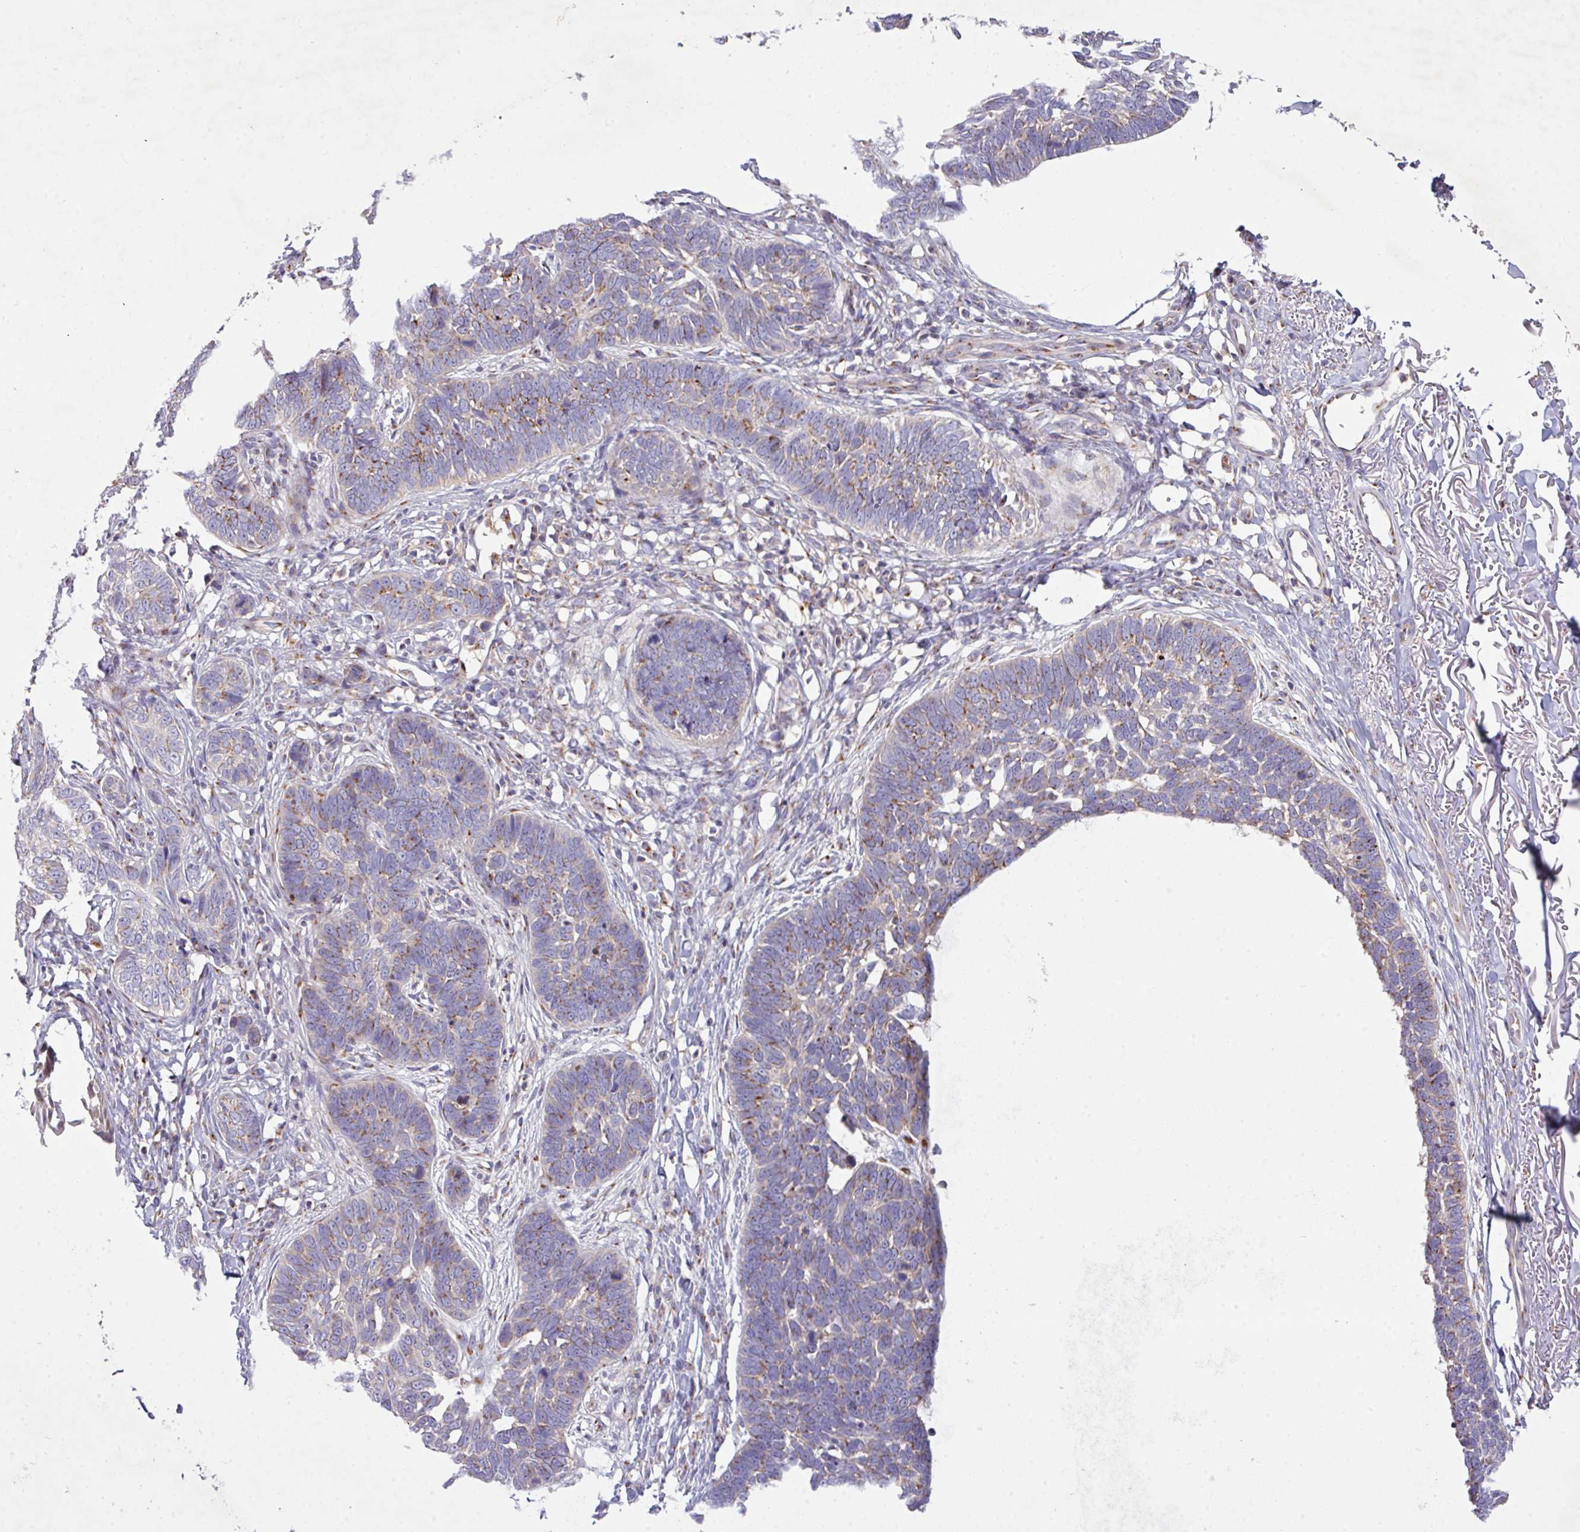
{"staining": {"intensity": "moderate", "quantity": "<25%", "location": "cytoplasmic/membranous"}, "tissue": "skin cancer", "cell_type": "Tumor cells", "image_type": "cancer", "snomed": [{"axis": "morphology", "description": "Normal tissue, NOS"}, {"axis": "morphology", "description": "Basal cell carcinoma"}, {"axis": "topography", "description": "Skin"}], "caption": "Immunohistochemical staining of human skin cancer (basal cell carcinoma) exhibits low levels of moderate cytoplasmic/membranous protein positivity in about <25% of tumor cells.", "gene": "VTI1A", "patient": {"sex": "male", "age": 77}}